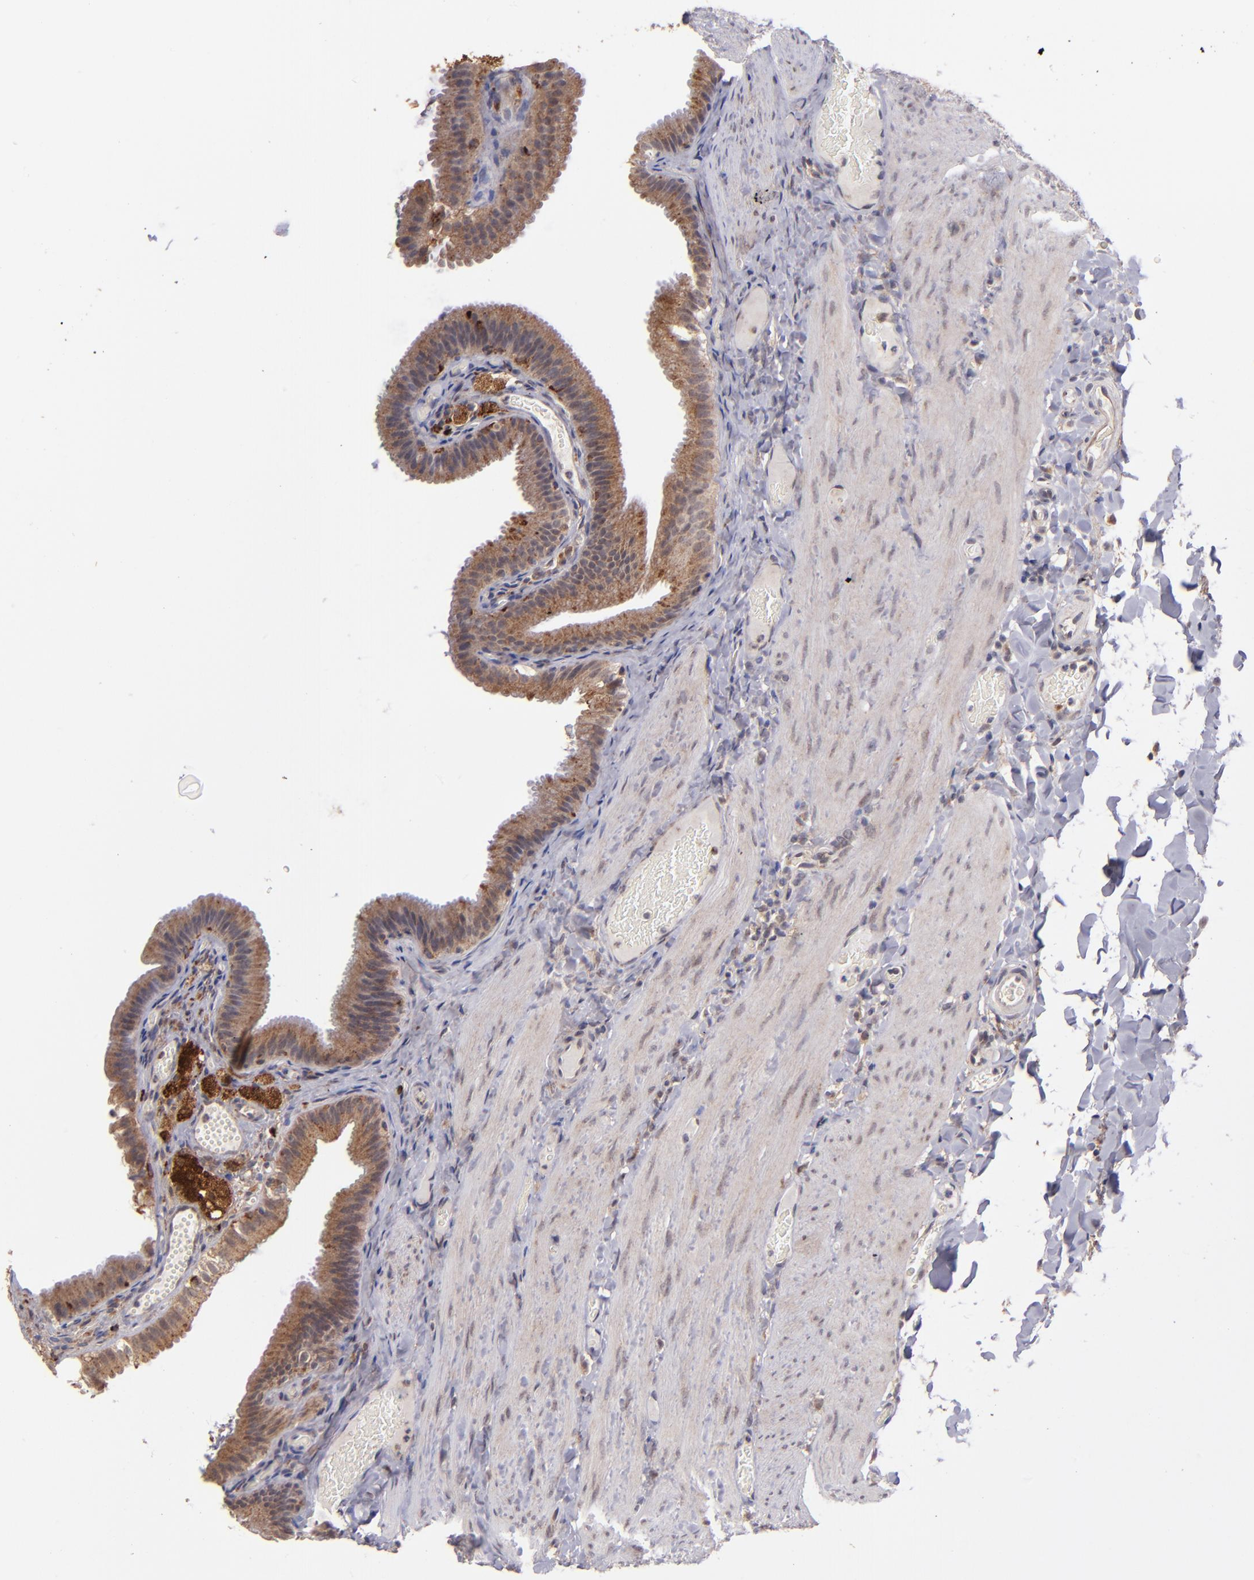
{"staining": {"intensity": "moderate", "quantity": ">75%", "location": "cytoplasmic/membranous"}, "tissue": "gallbladder", "cell_type": "Glandular cells", "image_type": "normal", "snomed": [{"axis": "morphology", "description": "Normal tissue, NOS"}, {"axis": "topography", "description": "Gallbladder"}], "caption": "This micrograph exhibits immunohistochemistry staining of normal human gallbladder, with medium moderate cytoplasmic/membranous staining in about >75% of glandular cells.", "gene": "ZFYVE1", "patient": {"sex": "female", "age": 24}}